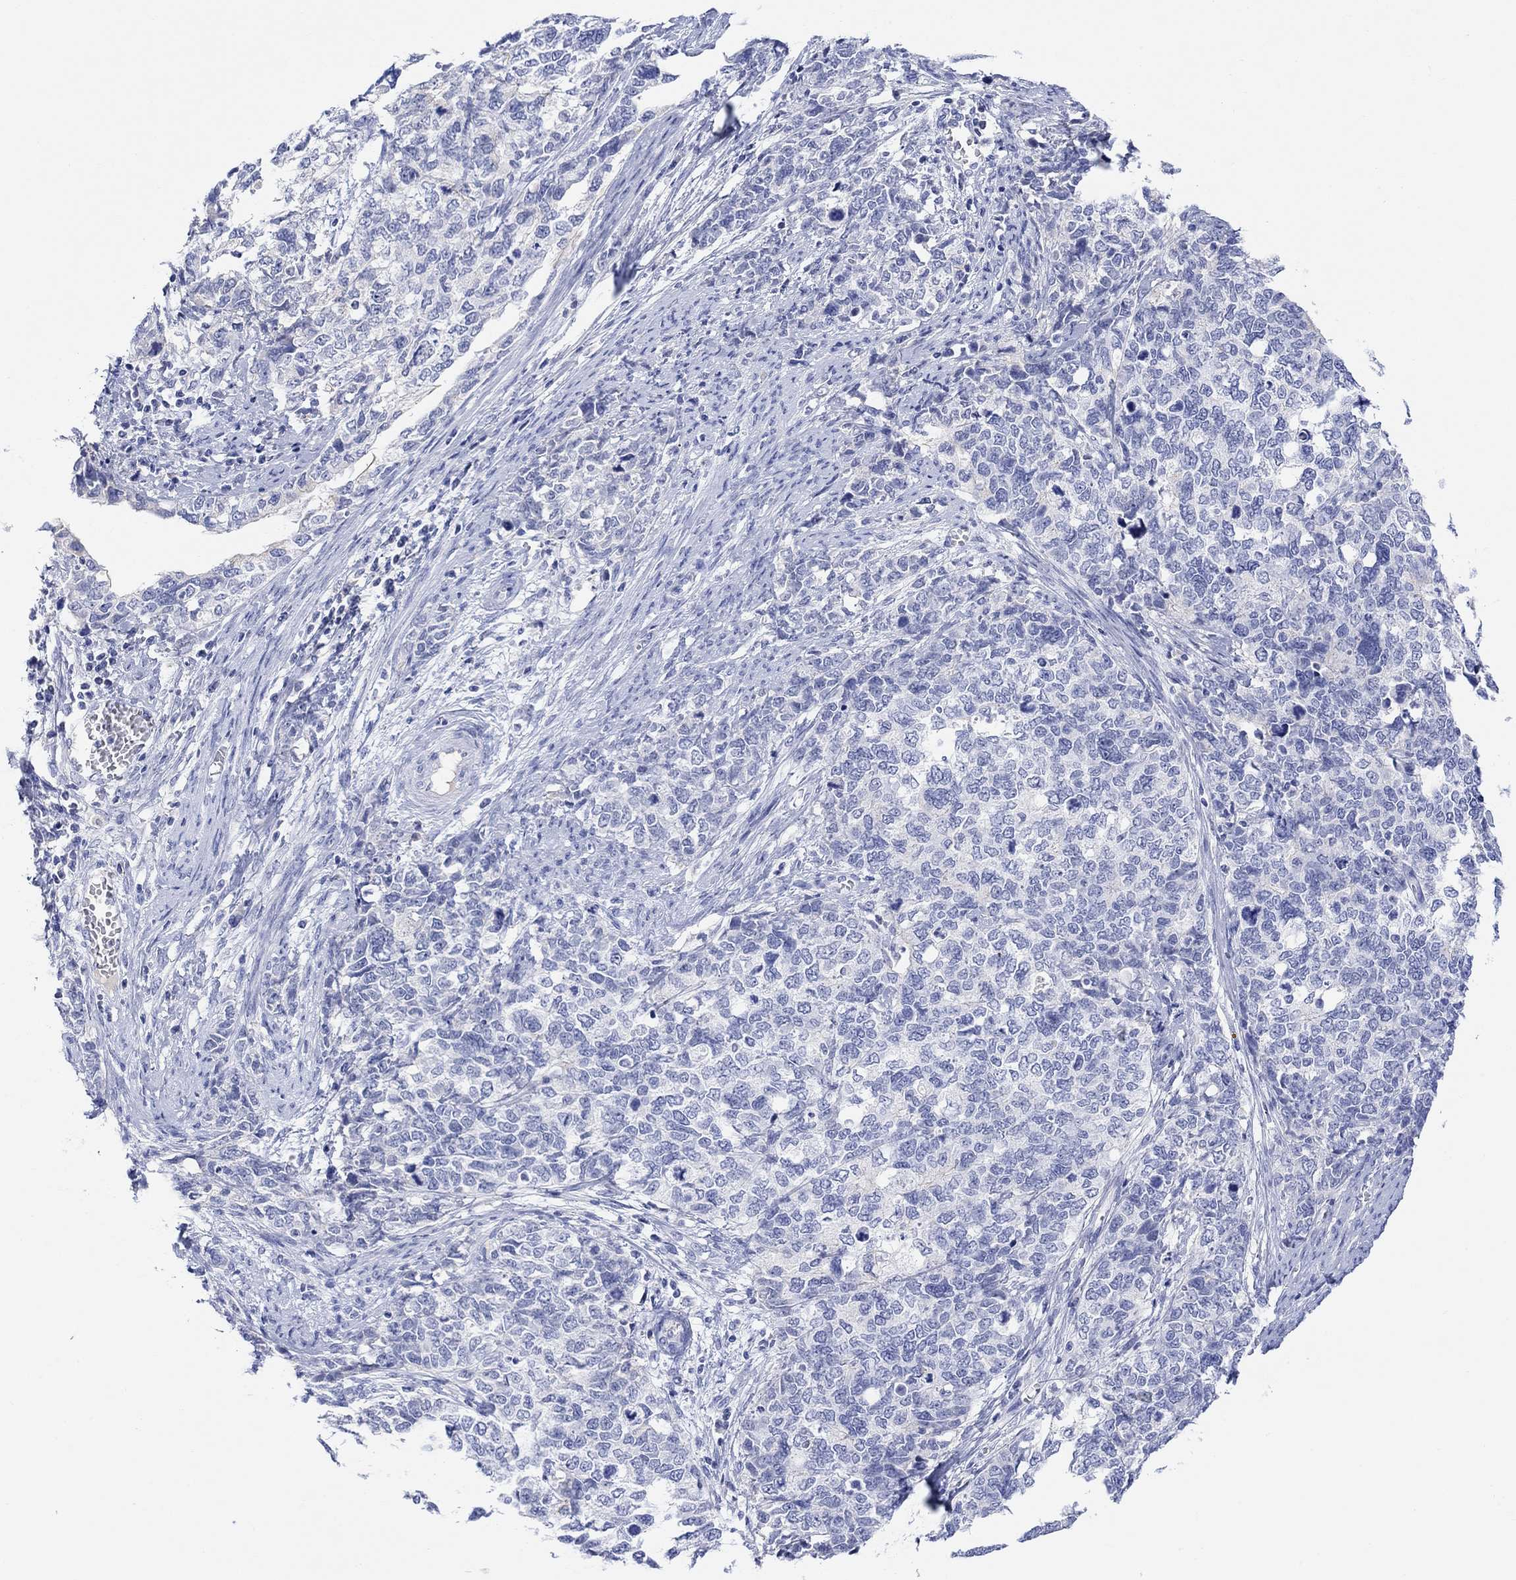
{"staining": {"intensity": "negative", "quantity": "none", "location": "none"}, "tissue": "cervical cancer", "cell_type": "Tumor cells", "image_type": "cancer", "snomed": [{"axis": "morphology", "description": "Squamous cell carcinoma, NOS"}, {"axis": "topography", "description": "Cervix"}], "caption": "Tumor cells show no significant protein positivity in cervical cancer (squamous cell carcinoma).", "gene": "TYR", "patient": {"sex": "female", "age": 63}}